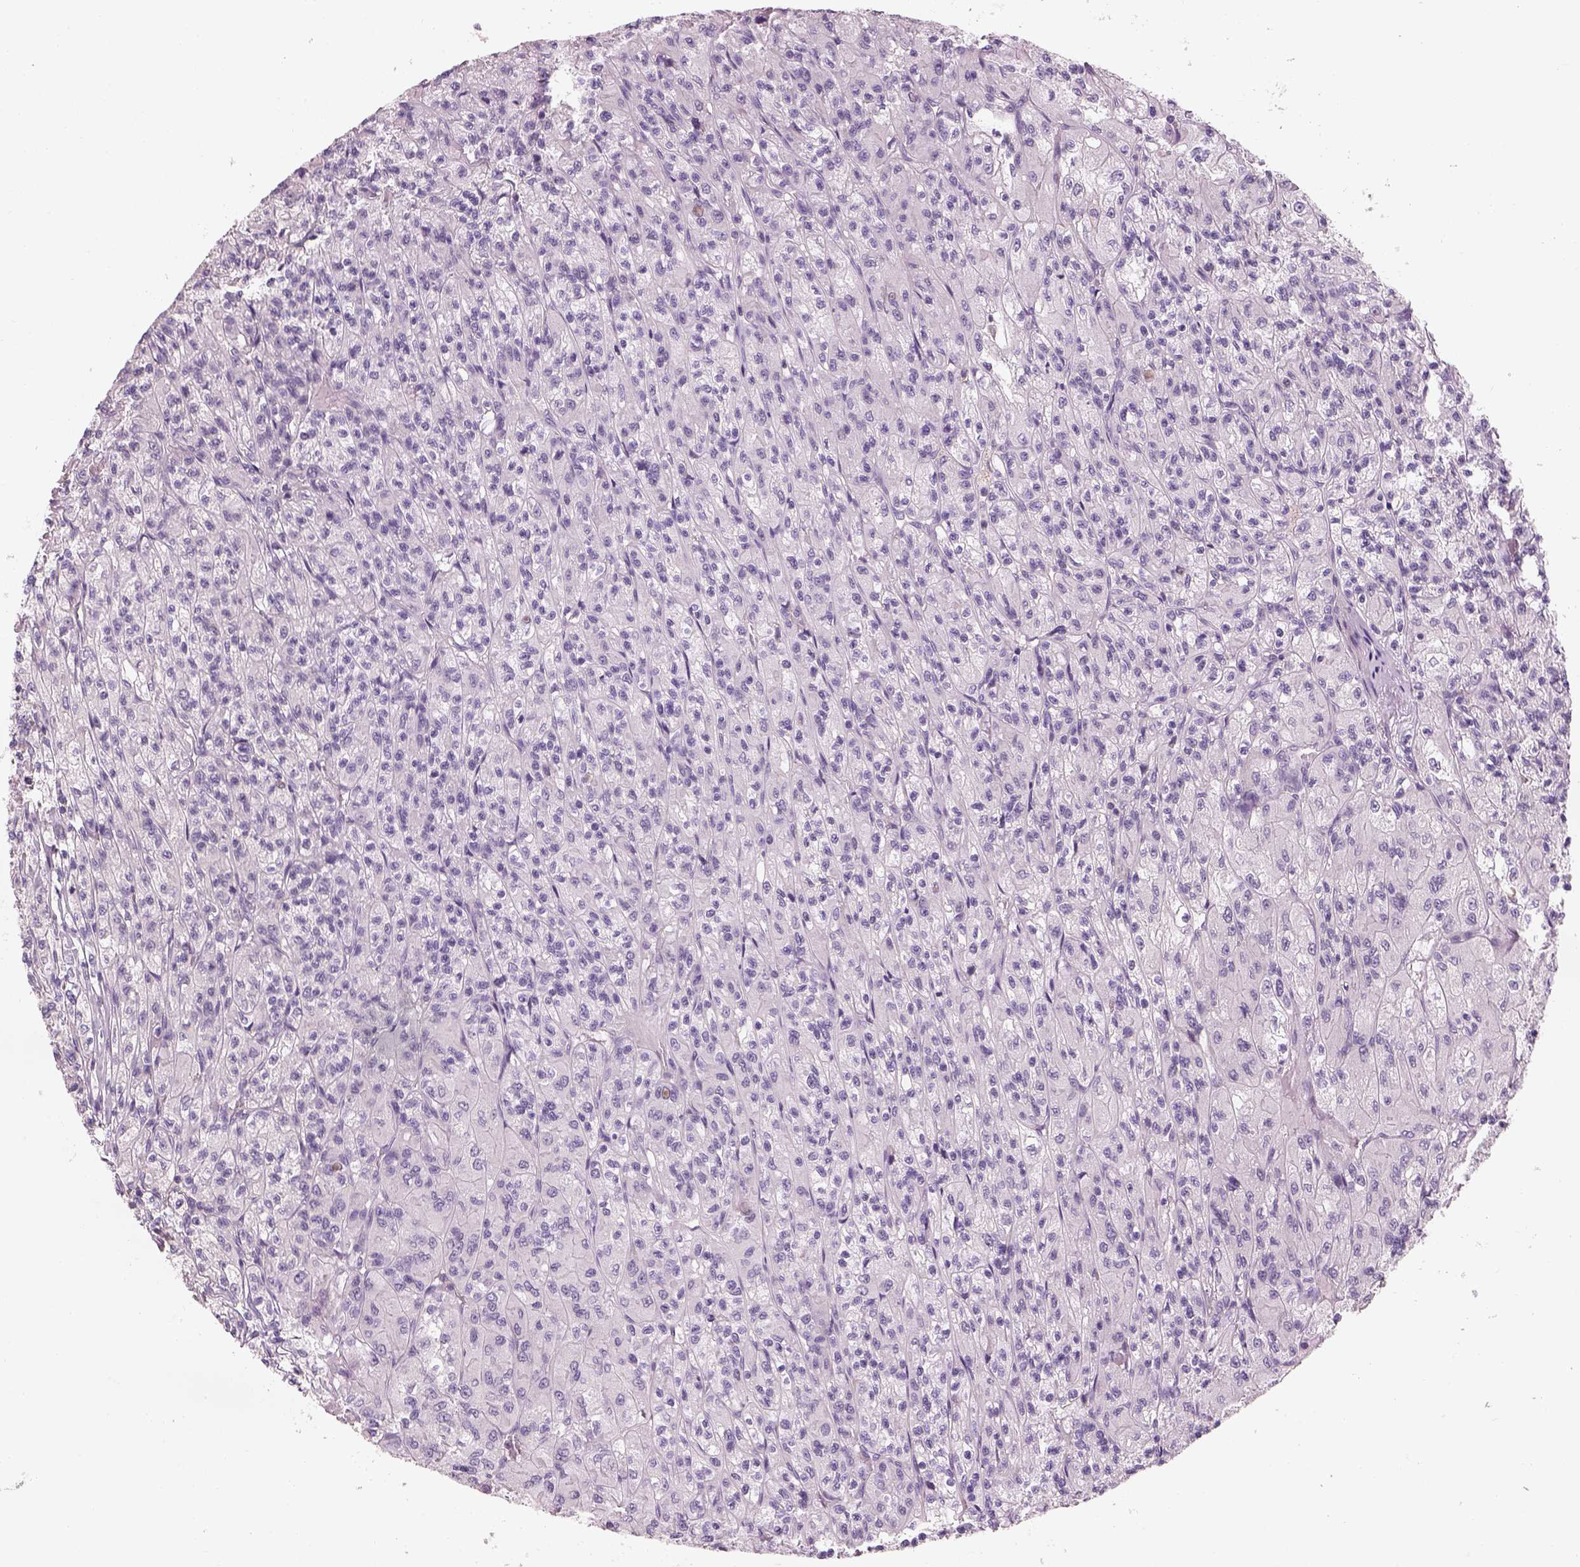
{"staining": {"intensity": "negative", "quantity": "none", "location": "none"}, "tissue": "renal cancer", "cell_type": "Tumor cells", "image_type": "cancer", "snomed": [{"axis": "morphology", "description": "Adenocarcinoma, NOS"}, {"axis": "topography", "description": "Kidney"}], "caption": "IHC of renal cancer (adenocarcinoma) displays no staining in tumor cells.", "gene": "OTUD6A", "patient": {"sex": "female", "age": 70}}